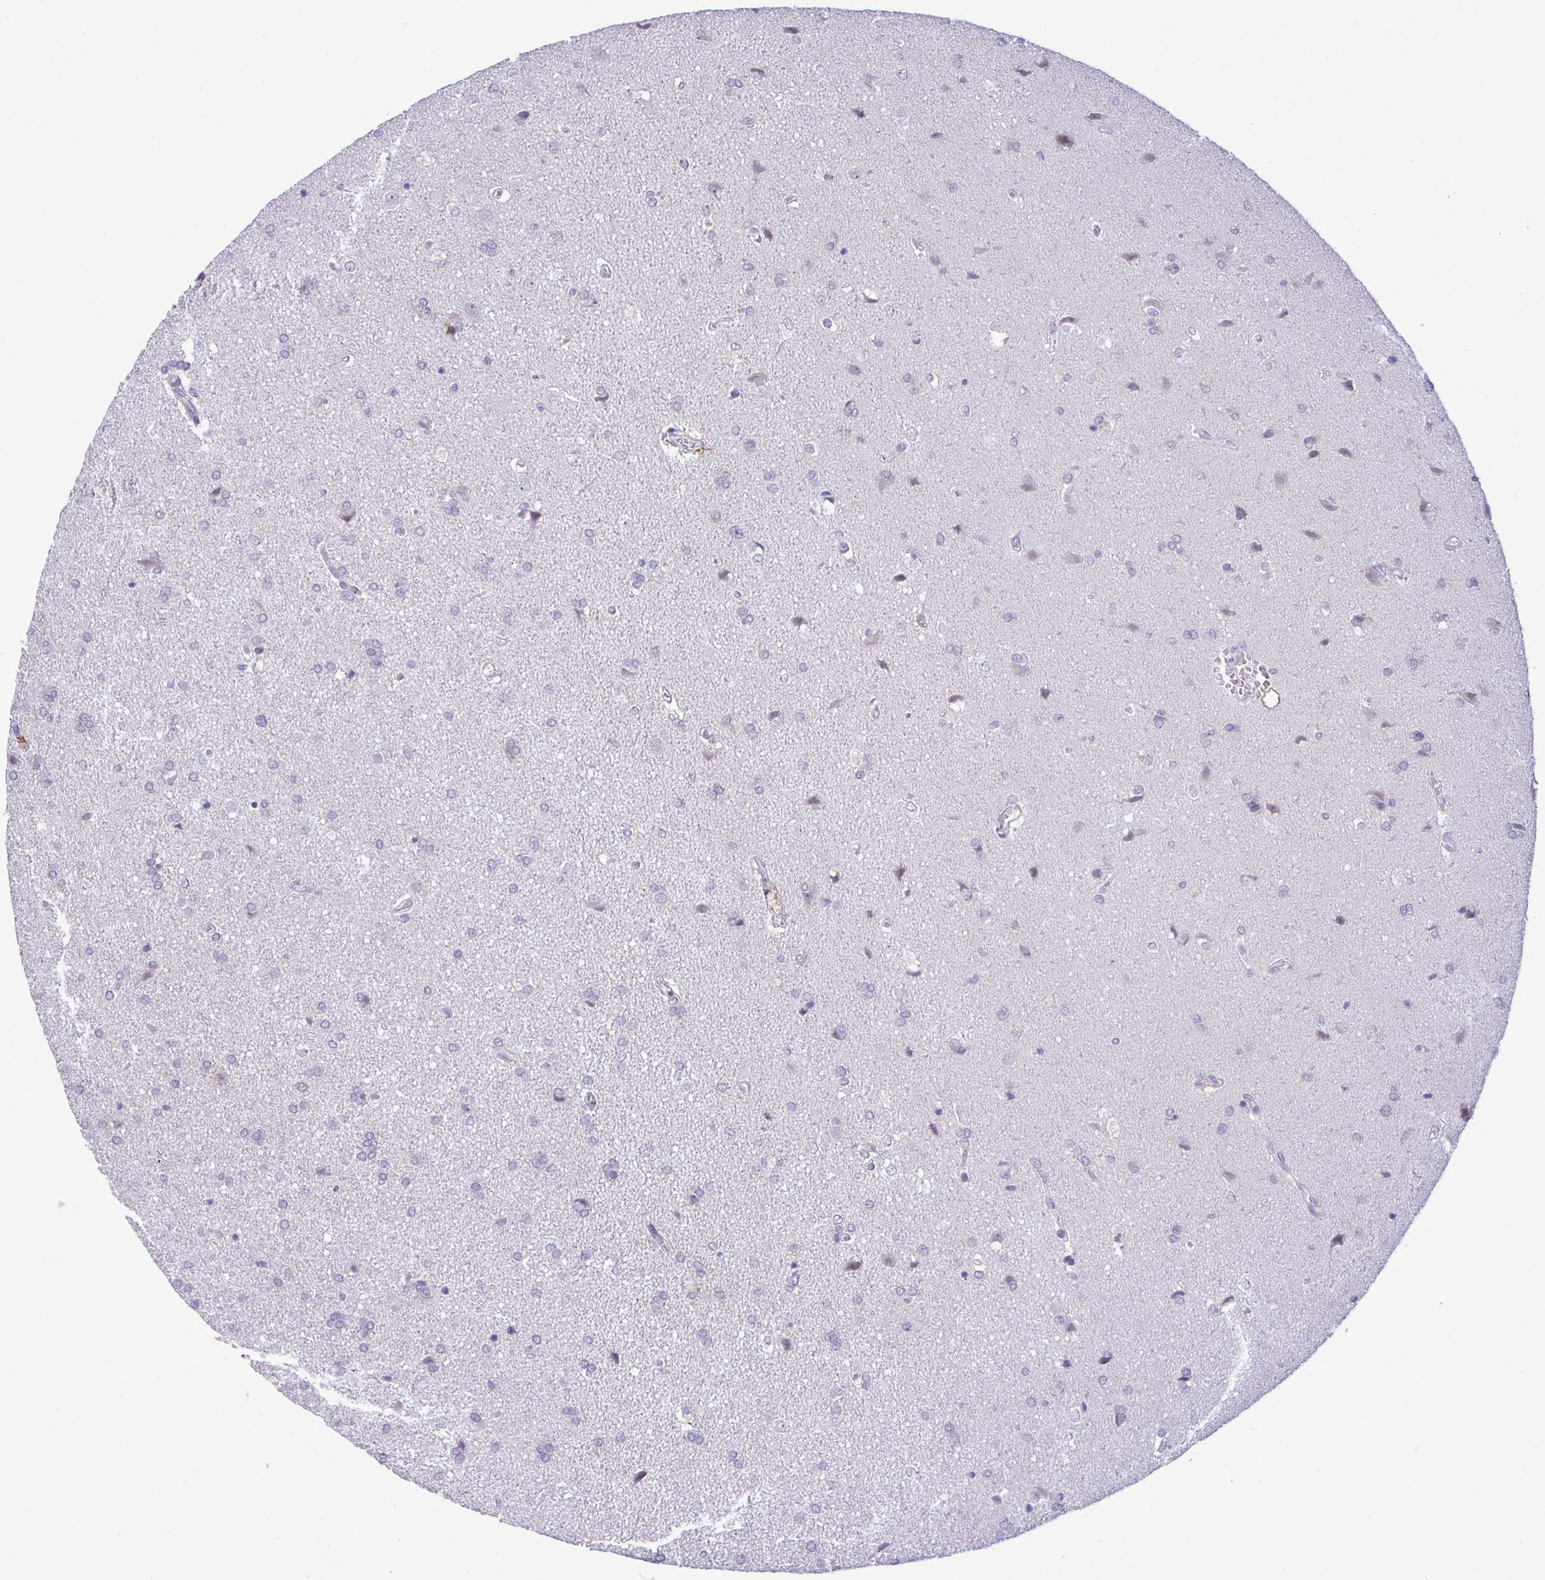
{"staining": {"intensity": "negative", "quantity": "none", "location": "none"}, "tissue": "glioma", "cell_type": "Tumor cells", "image_type": "cancer", "snomed": [{"axis": "morphology", "description": "Glioma, malignant, High grade"}, {"axis": "topography", "description": "Brain"}], "caption": "Immunohistochemistry photomicrograph of glioma stained for a protein (brown), which reveals no expression in tumor cells.", "gene": "EPOP", "patient": {"sex": "male", "age": 68}}